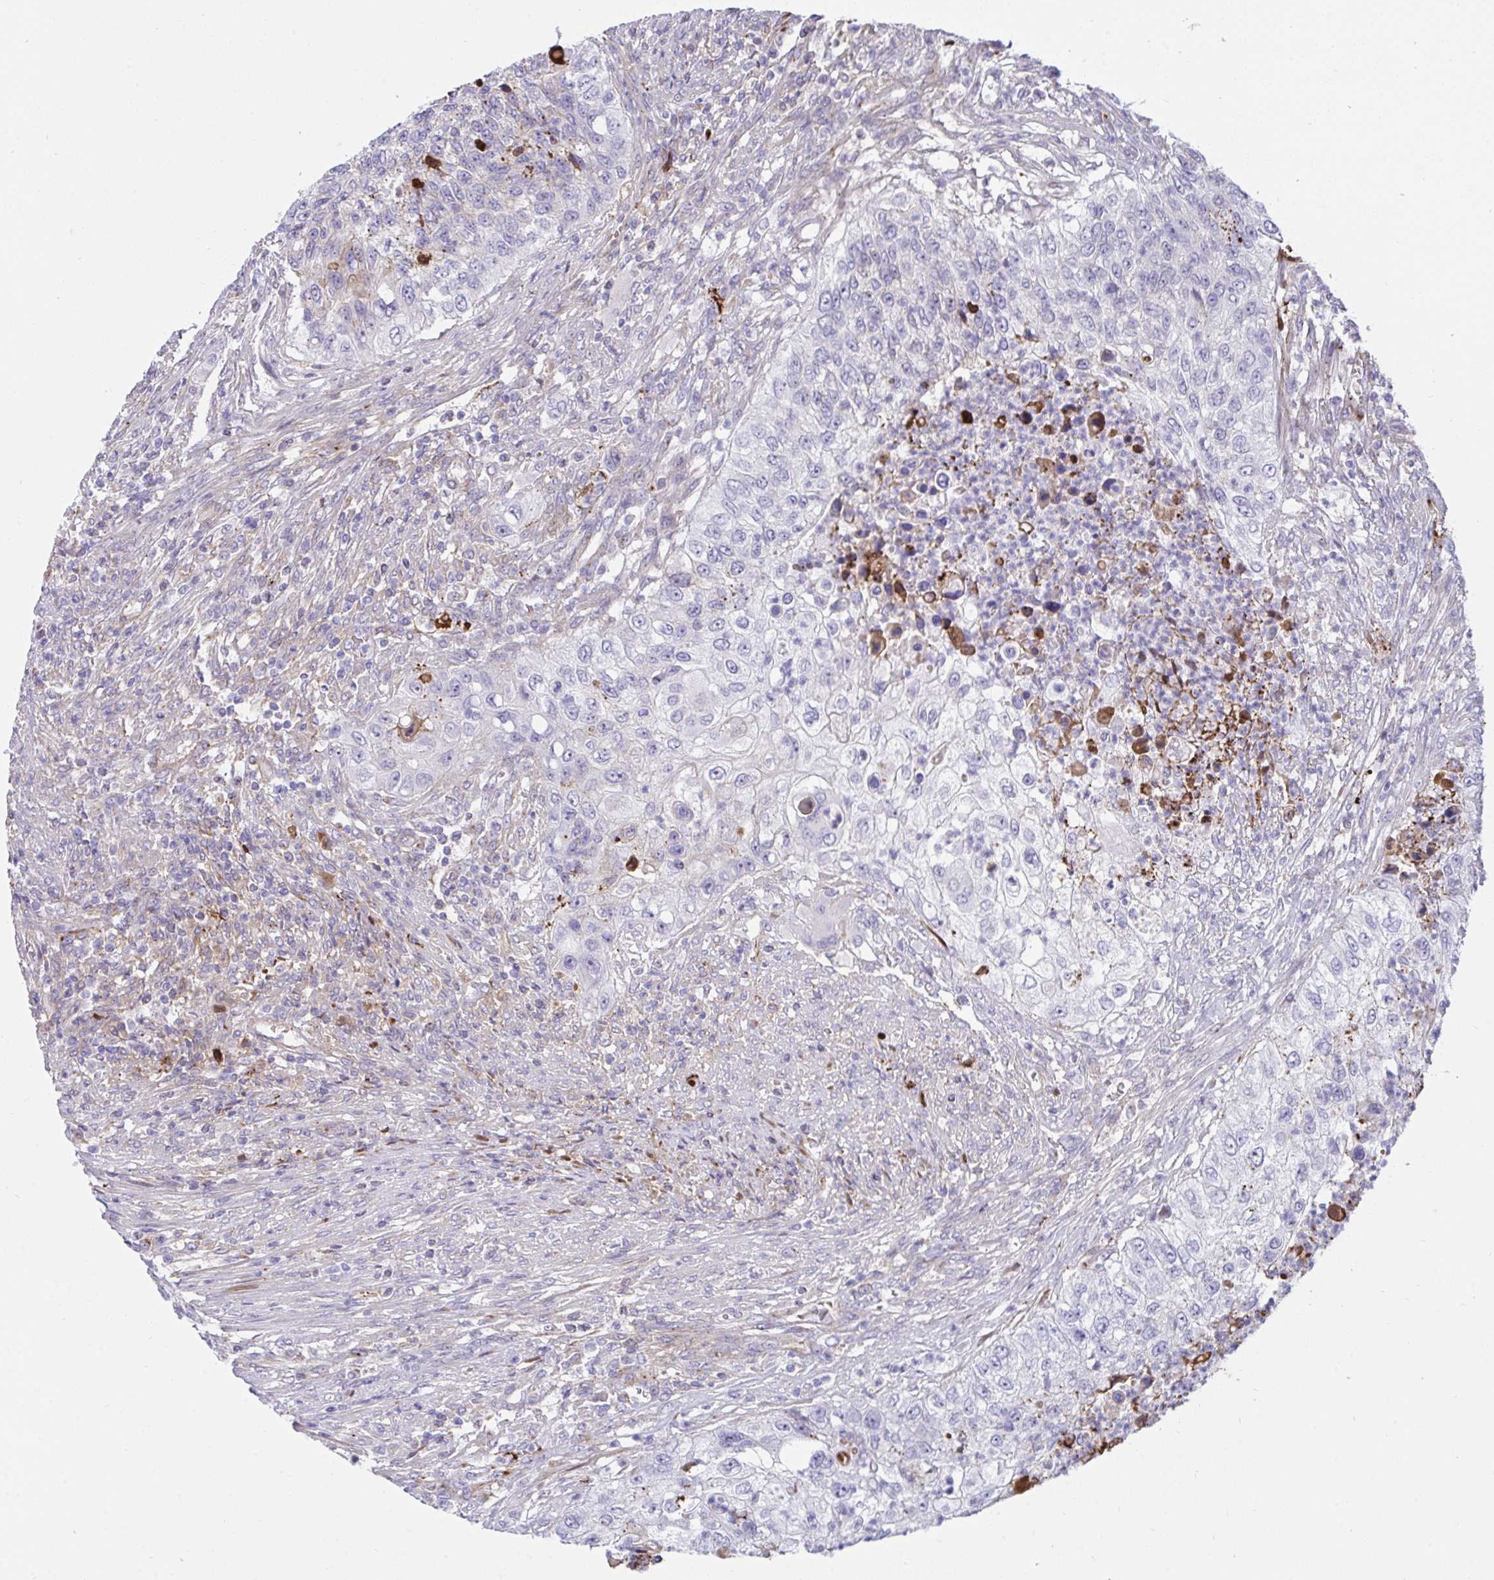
{"staining": {"intensity": "negative", "quantity": "none", "location": "none"}, "tissue": "urothelial cancer", "cell_type": "Tumor cells", "image_type": "cancer", "snomed": [{"axis": "morphology", "description": "Urothelial carcinoma, High grade"}, {"axis": "topography", "description": "Urinary bladder"}], "caption": "There is no significant expression in tumor cells of urothelial cancer. Nuclei are stained in blue.", "gene": "F2", "patient": {"sex": "female", "age": 60}}